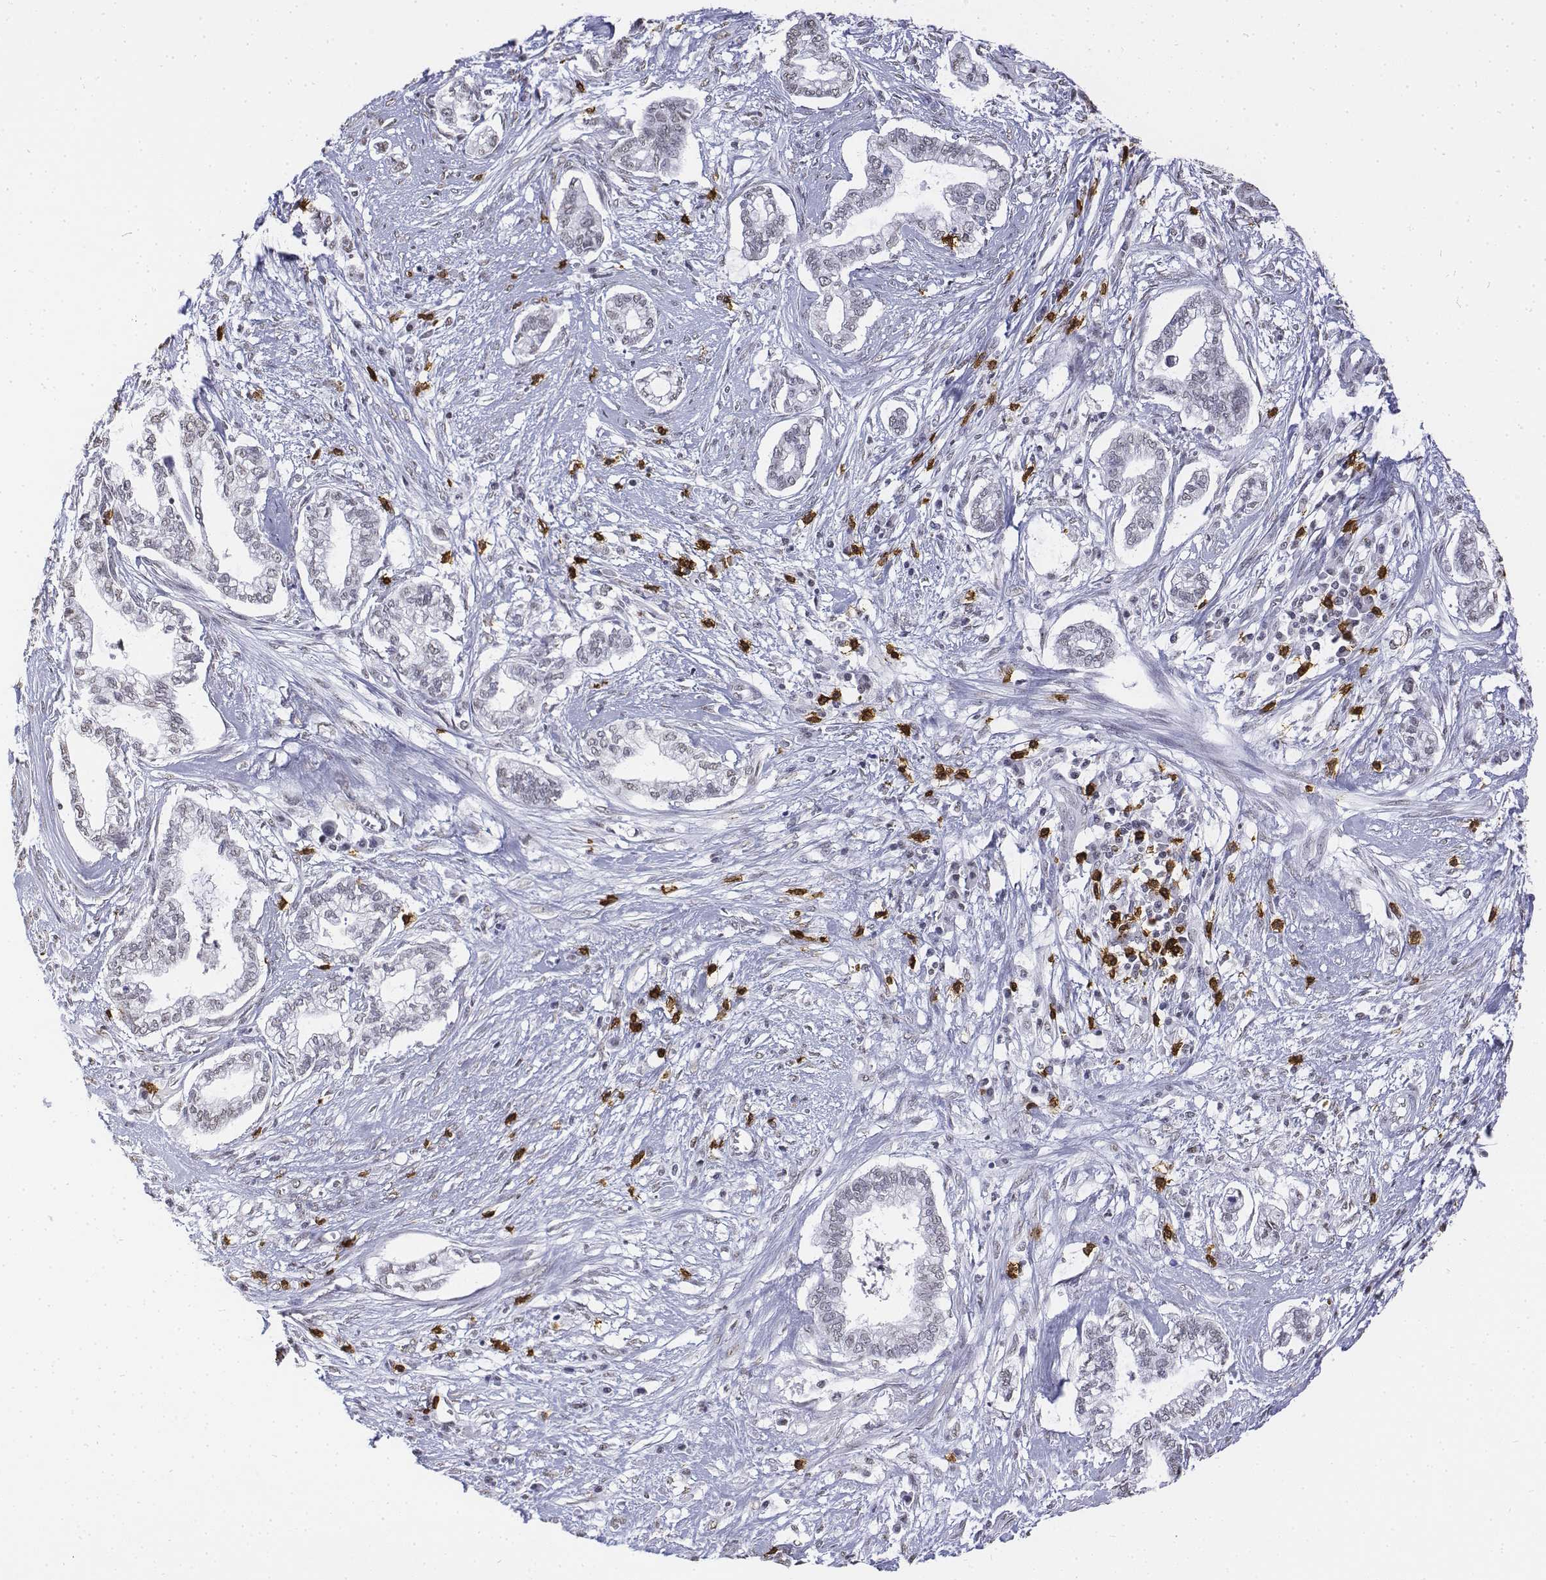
{"staining": {"intensity": "negative", "quantity": "none", "location": "none"}, "tissue": "cervical cancer", "cell_type": "Tumor cells", "image_type": "cancer", "snomed": [{"axis": "morphology", "description": "Adenocarcinoma, NOS"}, {"axis": "topography", "description": "Cervix"}], "caption": "Immunohistochemistry (IHC) histopathology image of human adenocarcinoma (cervical) stained for a protein (brown), which shows no staining in tumor cells. The staining is performed using DAB (3,3'-diaminobenzidine) brown chromogen with nuclei counter-stained in using hematoxylin.", "gene": "CD3E", "patient": {"sex": "female", "age": 62}}